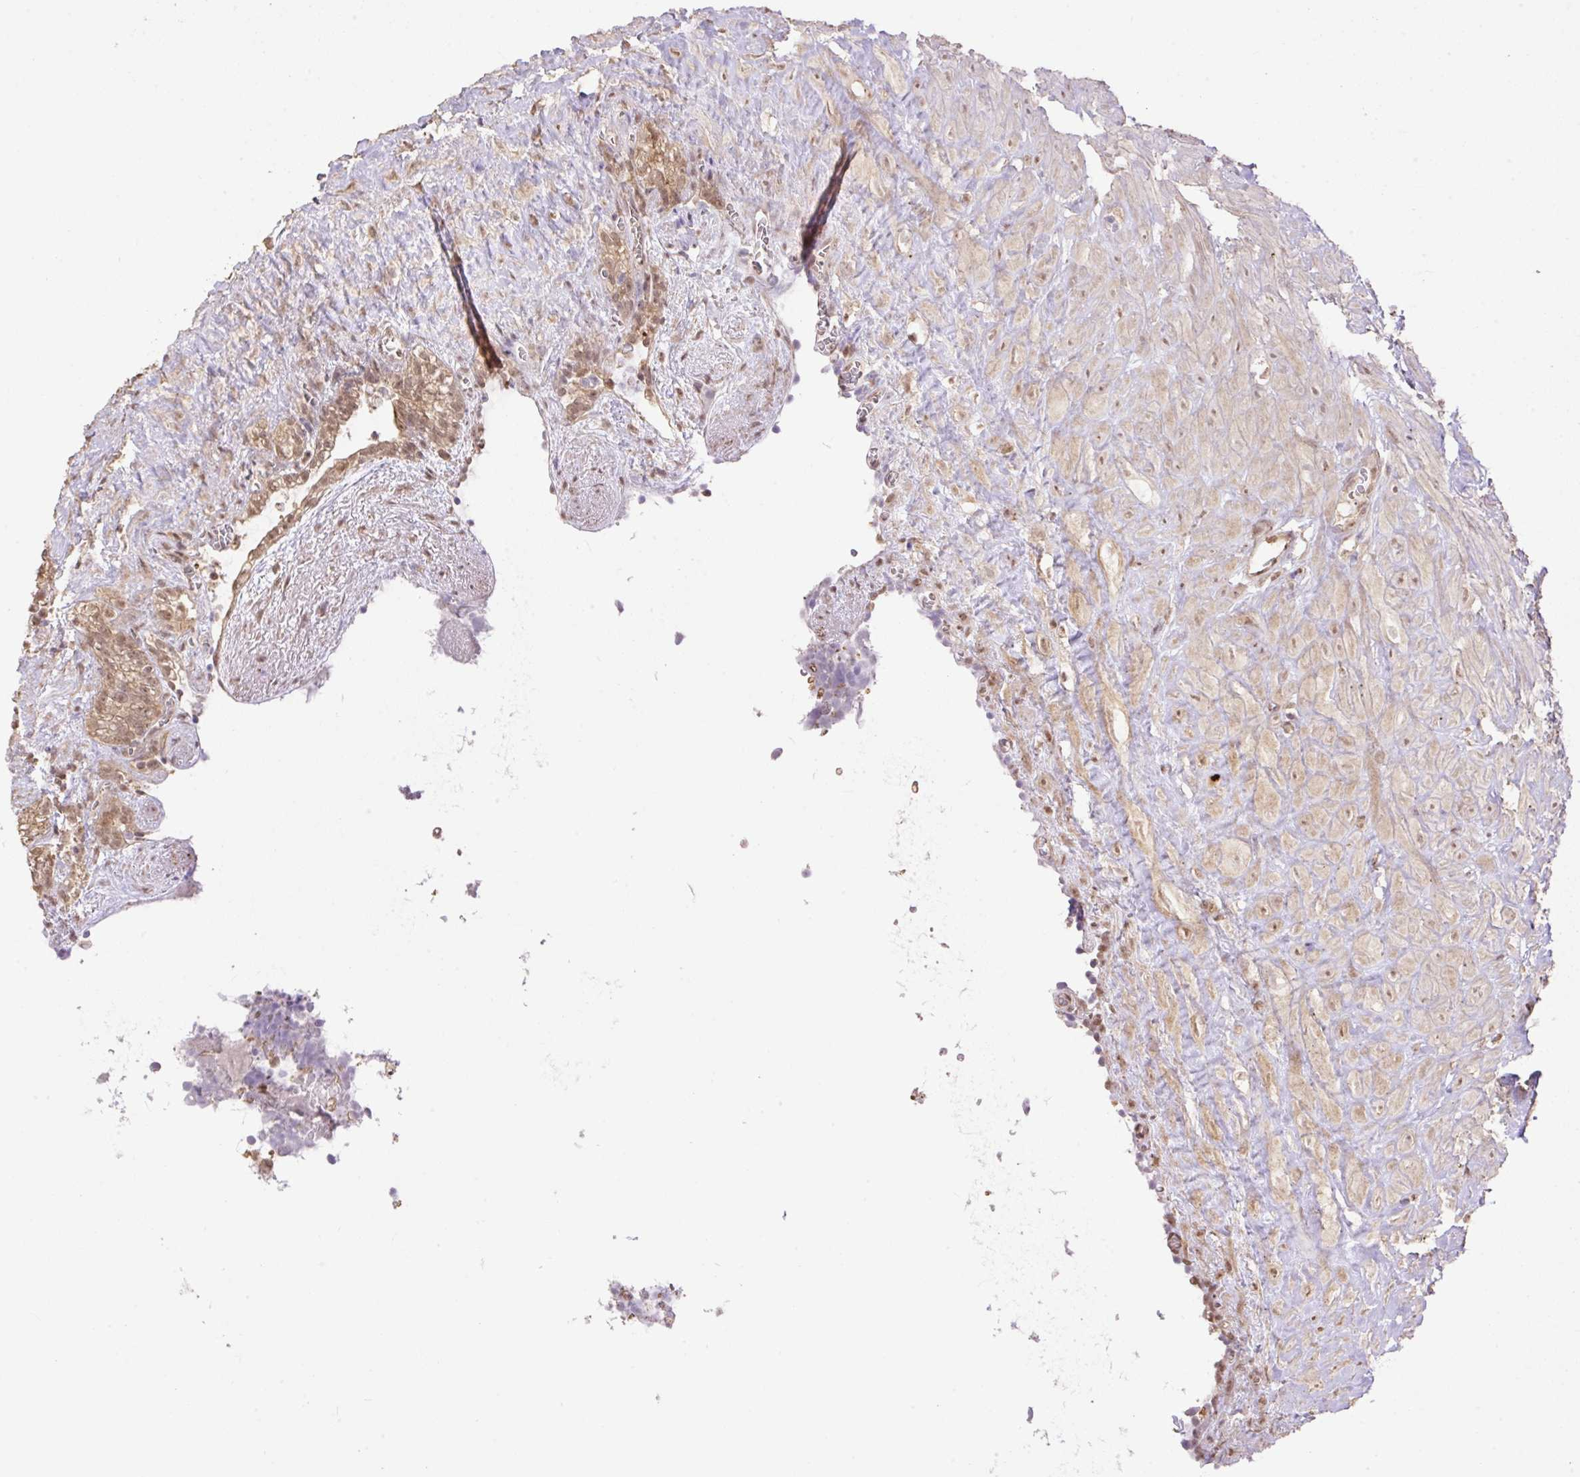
{"staining": {"intensity": "moderate", "quantity": ">75%", "location": "cytoplasmic/membranous,nuclear"}, "tissue": "seminal vesicle", "cell_type": "Glandular cells", "image_type": "normal", "snomed": [{"axis": "morphology", "description": "Normal tissue, NOS"}, {"axis": "topography", "description": "Seminal veicle"}], "caption": "Protein staining of unremarkable seminal vesicle shows moderate cytoplasmic/membranous,nuclear staining in about >75% of glandular cells.", "gene": "VPS25", "patient": {"sex": "male", "age": 76}}